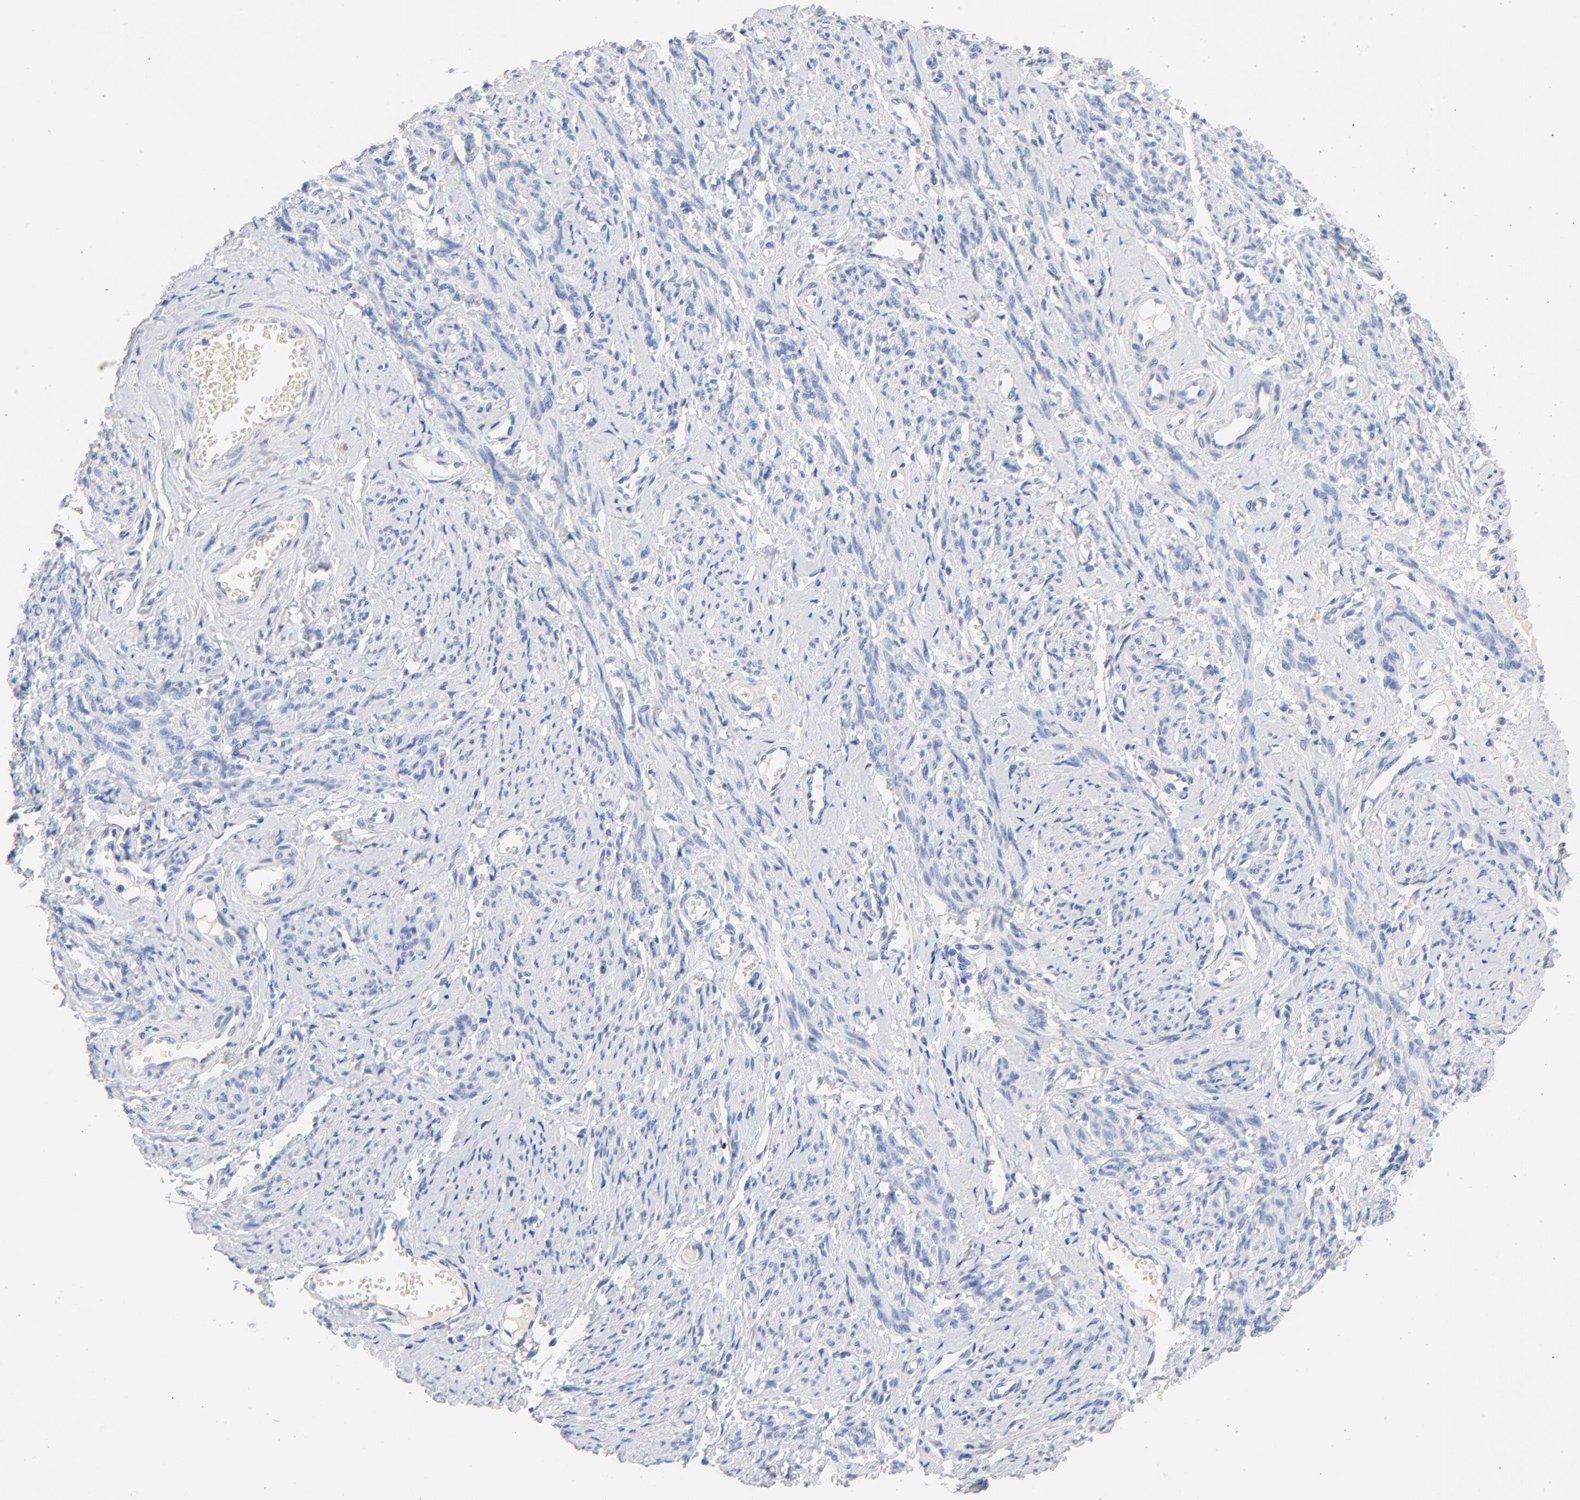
{"staining": {"intensity": "negative", "quantity": "none", "location": "none"}, "tissue": "smooth muscle", "cell_type": "Smooth muscle cells", "image_type": "normal", "snomed": [{"axis": "morphology", "description": "Normal tissue, NOS"}, {"axis": "topography", "description": "Cervix"}, {"axis": "topography", "description": "Endometrium"}], "caption": "The photomicrograph reveals no staining of smooth muscle cells in unremarkable smooth muscle.", "gene": "CPS1", "patient": {"sex": "female", "age": 65}}